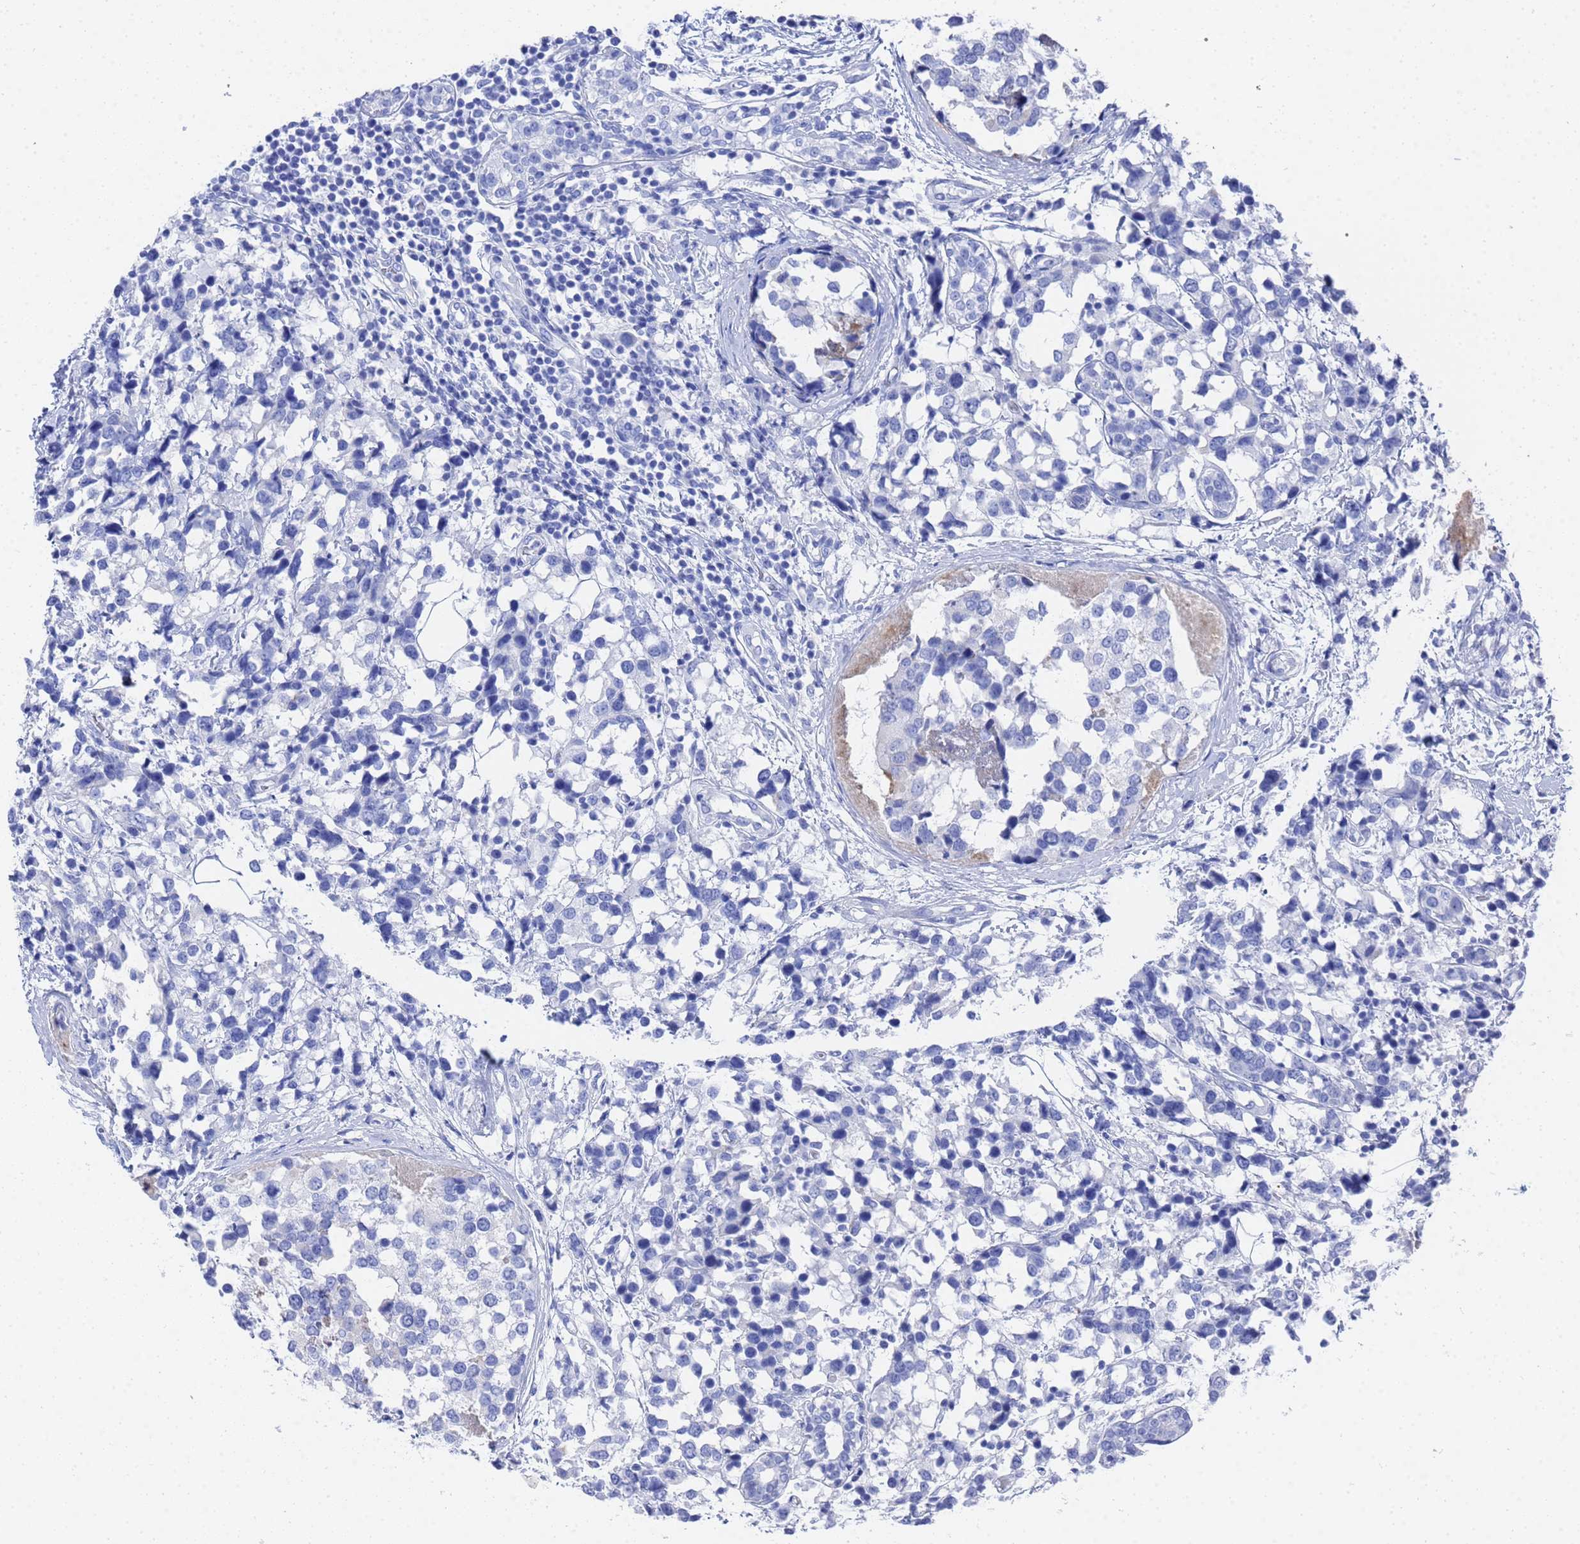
{"staining": {"intensity": "negative", "quantity": "none", "location": "none"}, "tissue": "breast cancer", "cell_type": "Tumor cells", "image_type": "cancer", "snomed": [{"axis": "morphology", "description": "Lobular carcinoma"}, {"axis": "topography", "description": "Breast"}], "caption": "Breast lobular carcinoma was stained to show a protein in brown. There is no significant expression in tumor cells.", "gene": "GGT1", "patient": {"sex": "female", "age": 59}}